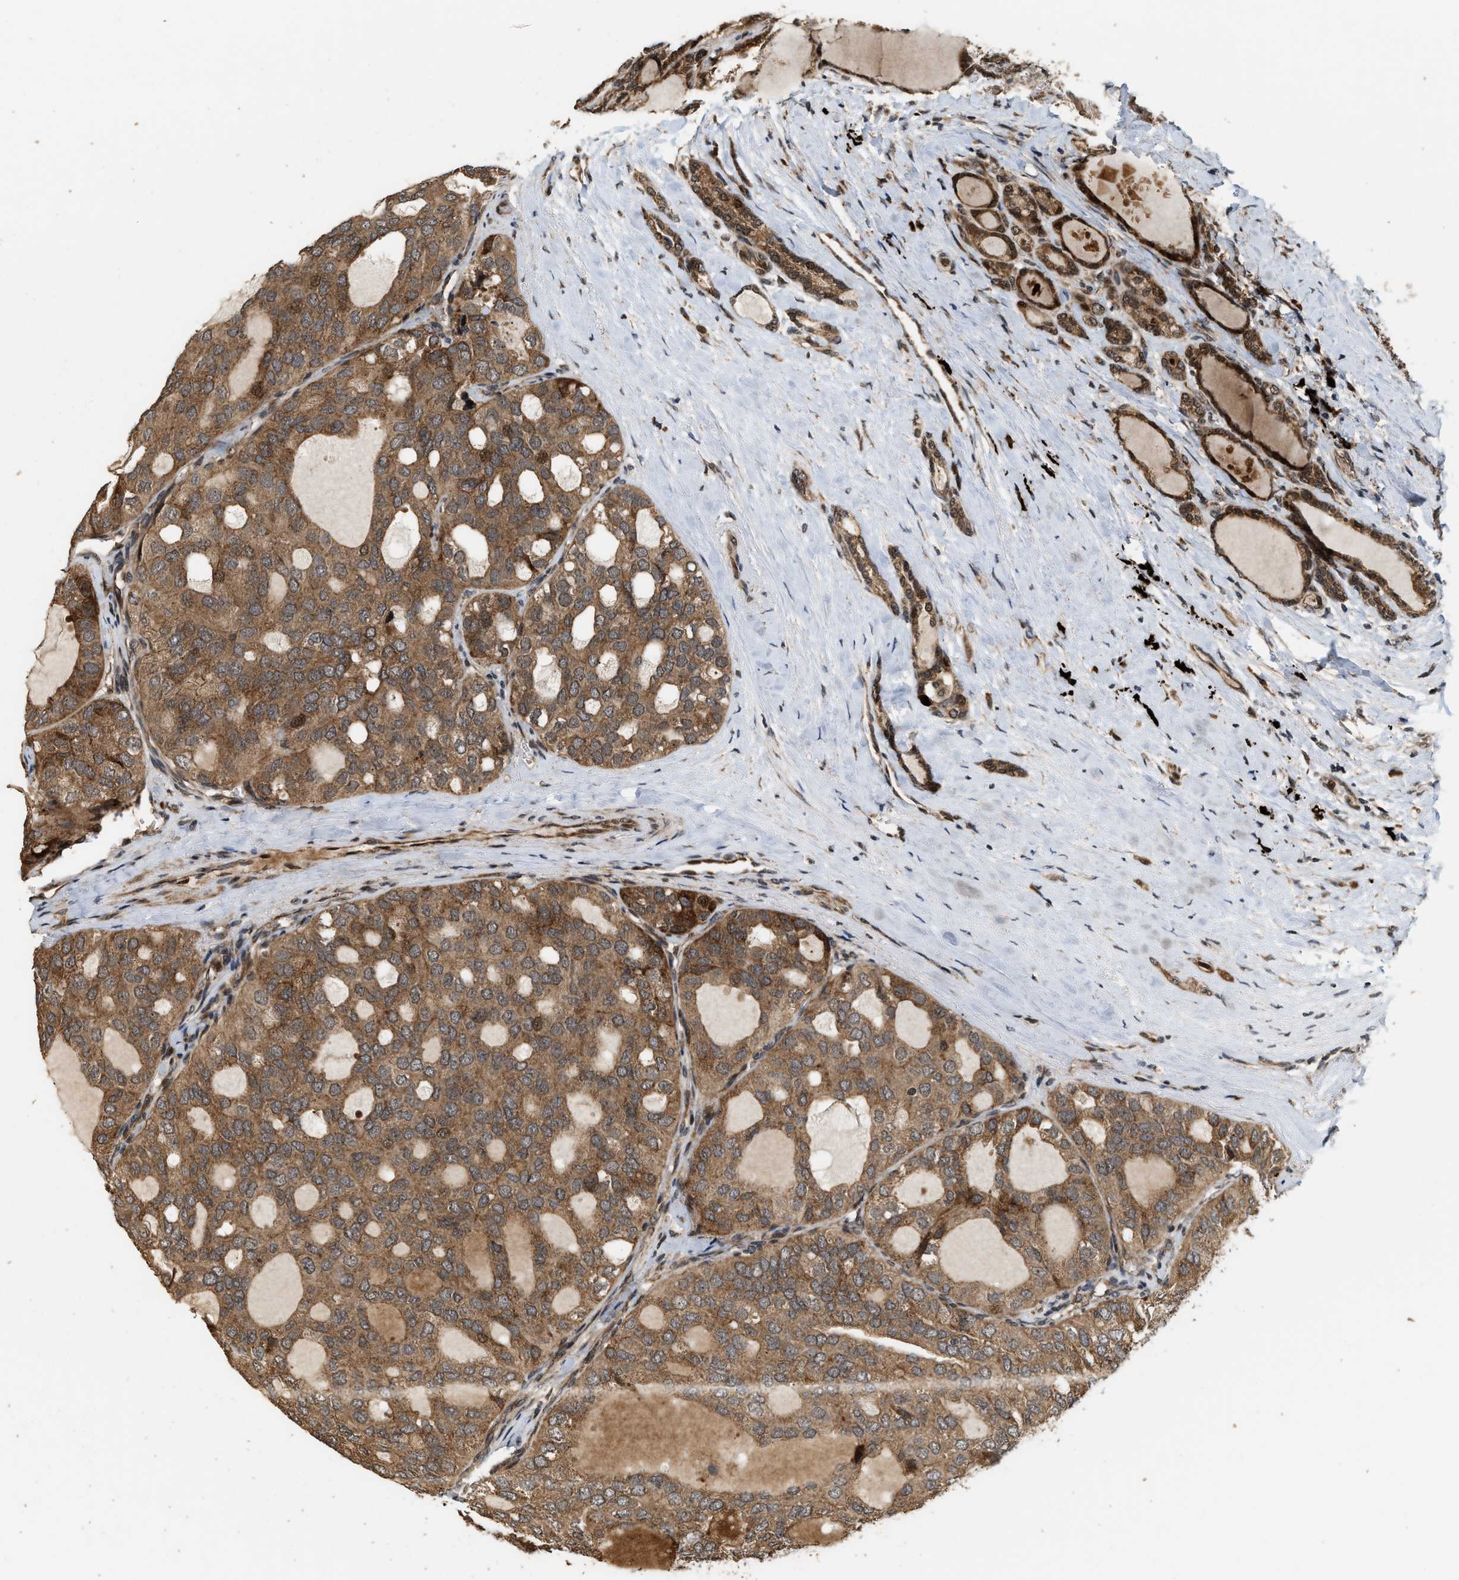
{"staining": {"intensity": "moderate", "quantity": ">75%", "location": "cytoplasmic/membranous"}, "tissue": "thyroid cancer", "cell_type": "Tumor cells", "image_type": "cancer", "snomed": [{"axis": "morphology", "description": "Follicular adenoma carcinoma, NOS"}, {"axis": "topography", "description": "Thyroid gland"}], "caption": "Protein staining by immunohistochemistry (IHC) displays moderate cytoplasmic/membranous expression in about >75% of tumor cells in thyroid cancer. (DAB (3,3'-diaminobenzidine) IHC with brightfield microscopy, high magnification).", "gene": "ELP2", "patient": {"sex": "male", "age": 75}}